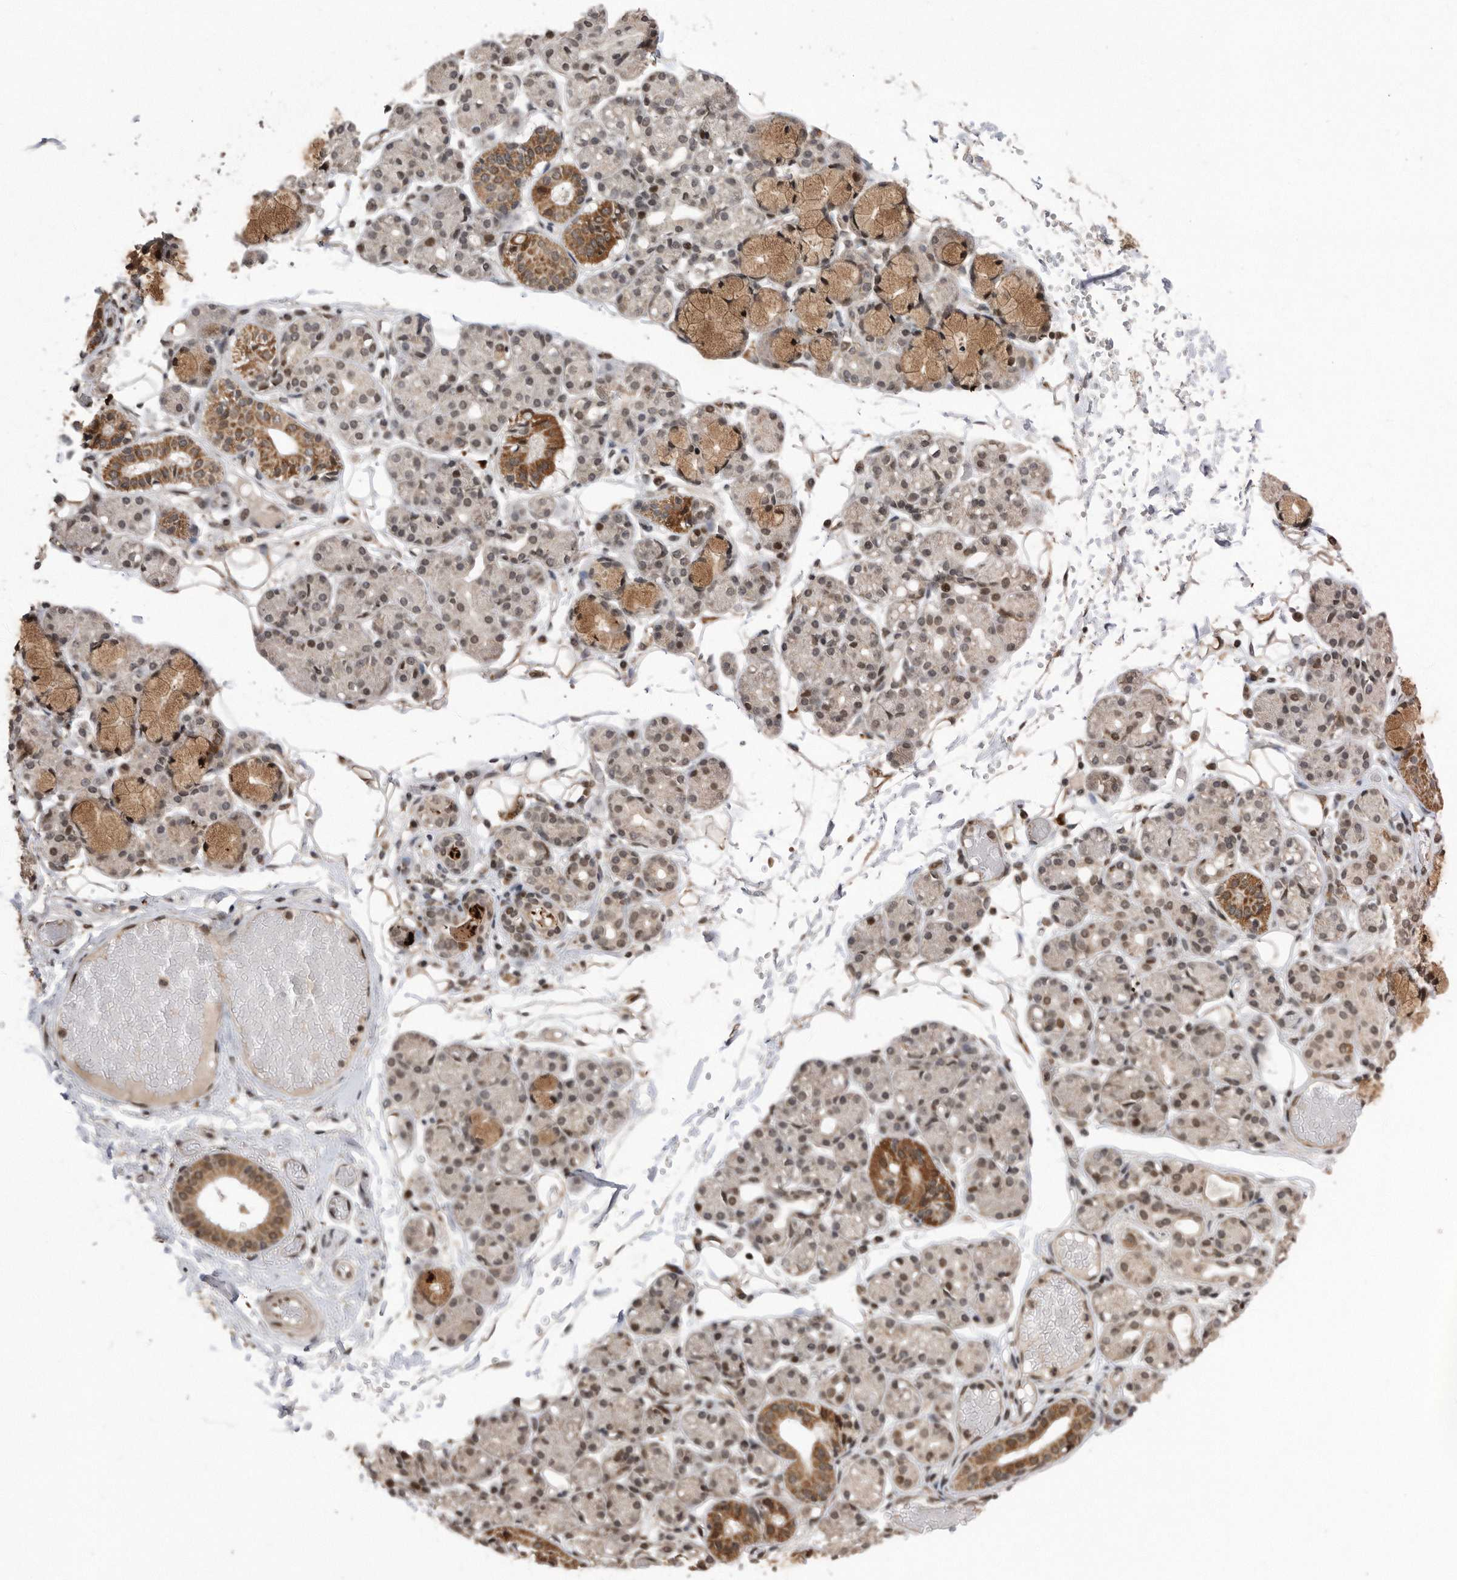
{"staining": {"intensity": "moderate", "quantity": ">75%", "location": "cytoplasmic/membranous,nuclear"}, "tissue": "salivary gland", "cell_type": "Glandular cells", "image_type": "normal", "snomed": [{"axis": "morphology", "description": "Normal tissue, NOS"}, {"axis": "topography", "description": "Salivary gland"}], "caption": "Immunohistochemical staining of normal salivary gland reveals moderate cytoplasmic/membranous,nuclear protein staining in approximately >75% of glandular cells. The staining was performed using DAB, with brown indicating positive protein expression. Nuclei are stained blue with hematoxylin.", "gene": "TDRD3", "patient": {"sex": "male", "age": 63}}